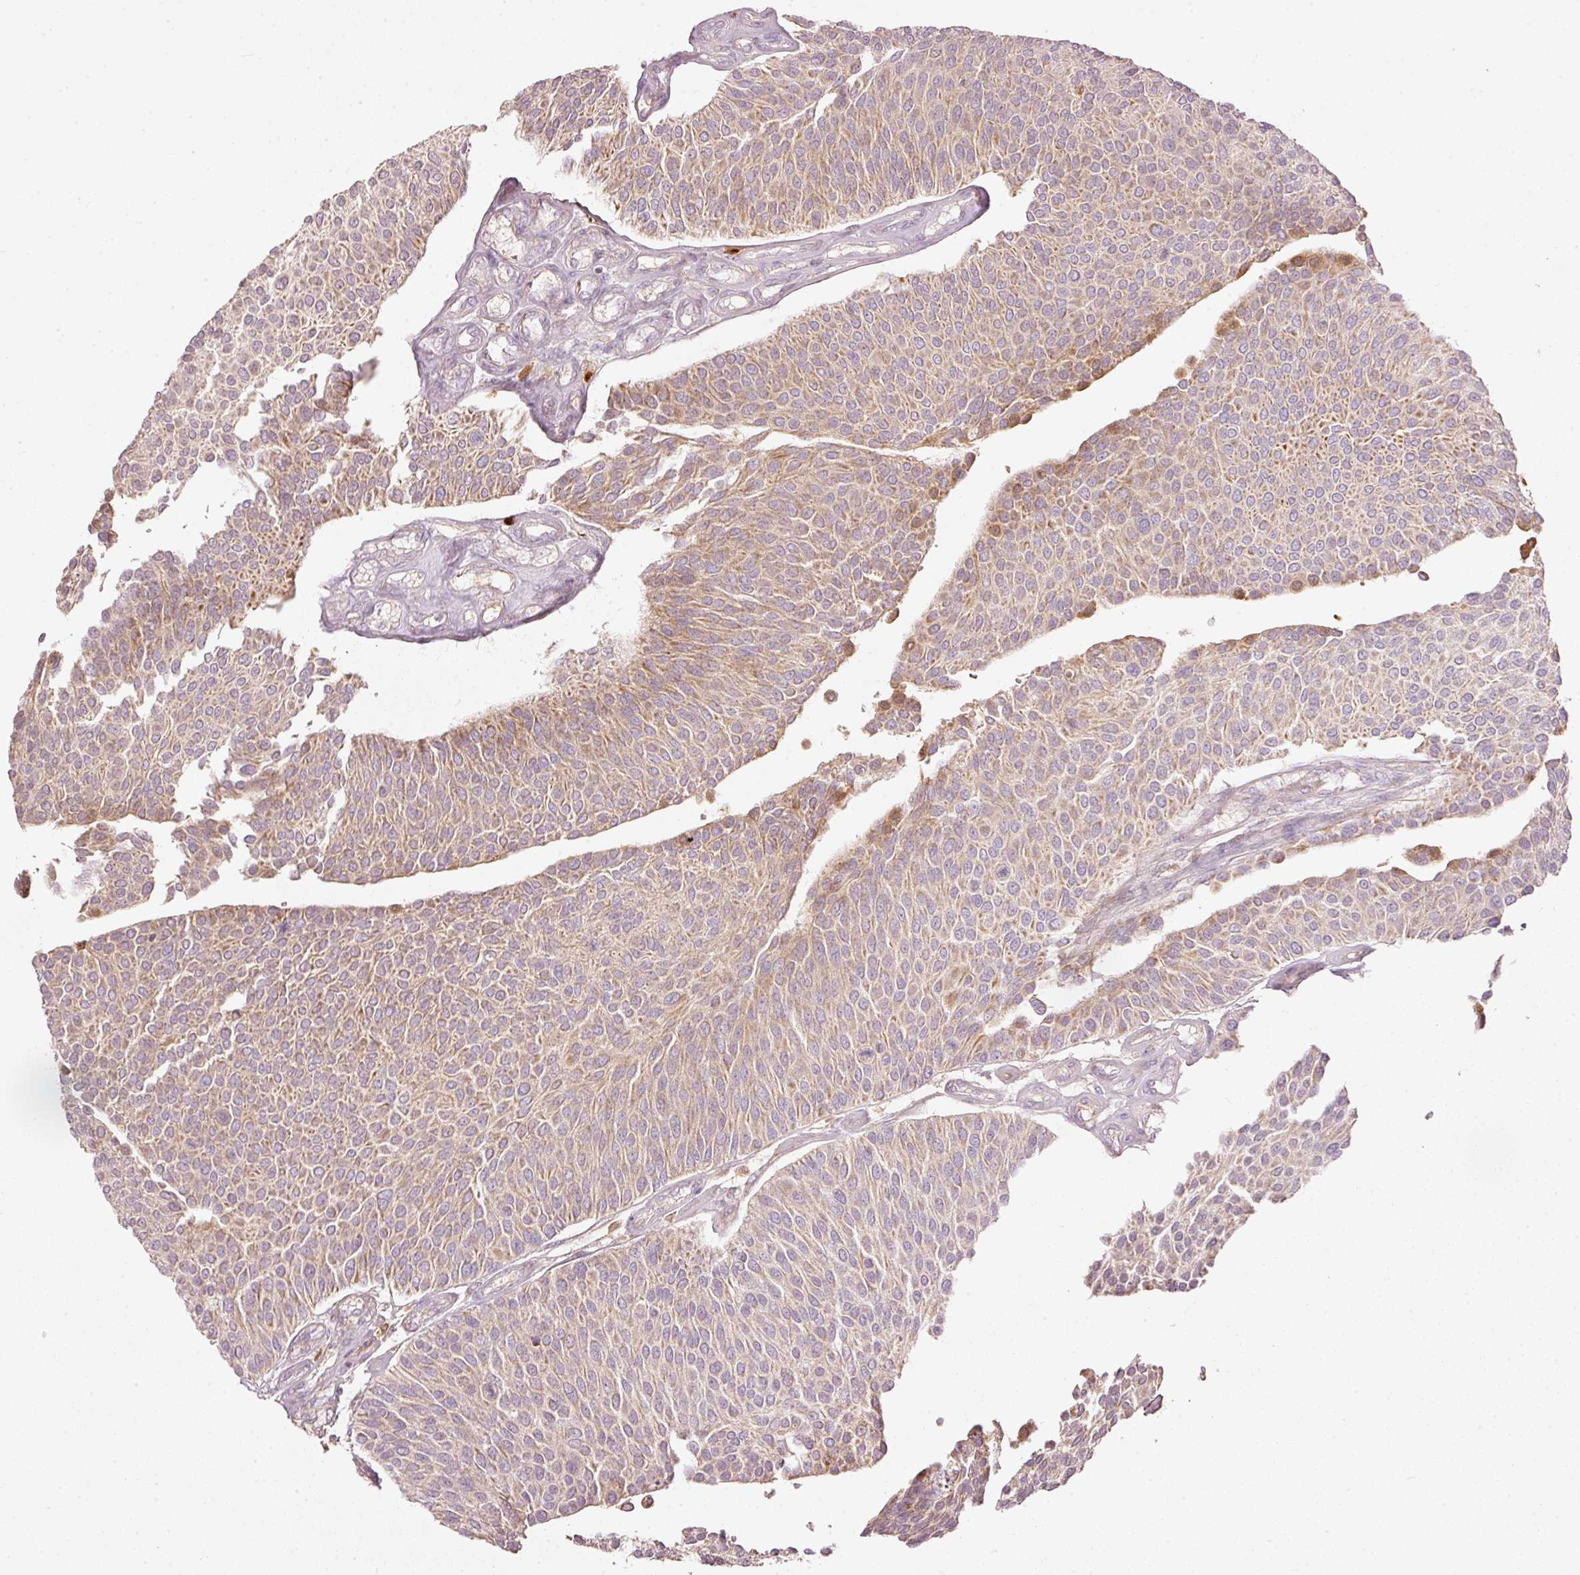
{"staining": {"intensity": "moderate", "quantity": ">75%", "location": "cytoplasmic/membranous"}, "tissue": "urothelial cancer", "cell_type": "Tumor cells", "image_type": "cancer", "snomed": [{"axis": "morphology", "description": "Urothelial carcinoma, NOS"}, {"axis": "topography", "description": "Urinary bladder"}], "caption": "IHC image of human urothelial cancer stained for a protein (brown), which shows medium levels of moderate cytoplasmic/membranous positivity in about >75% of tumor cells.", "gene": "SERPING1", "patient": {"sex": "male", "age": 55}}